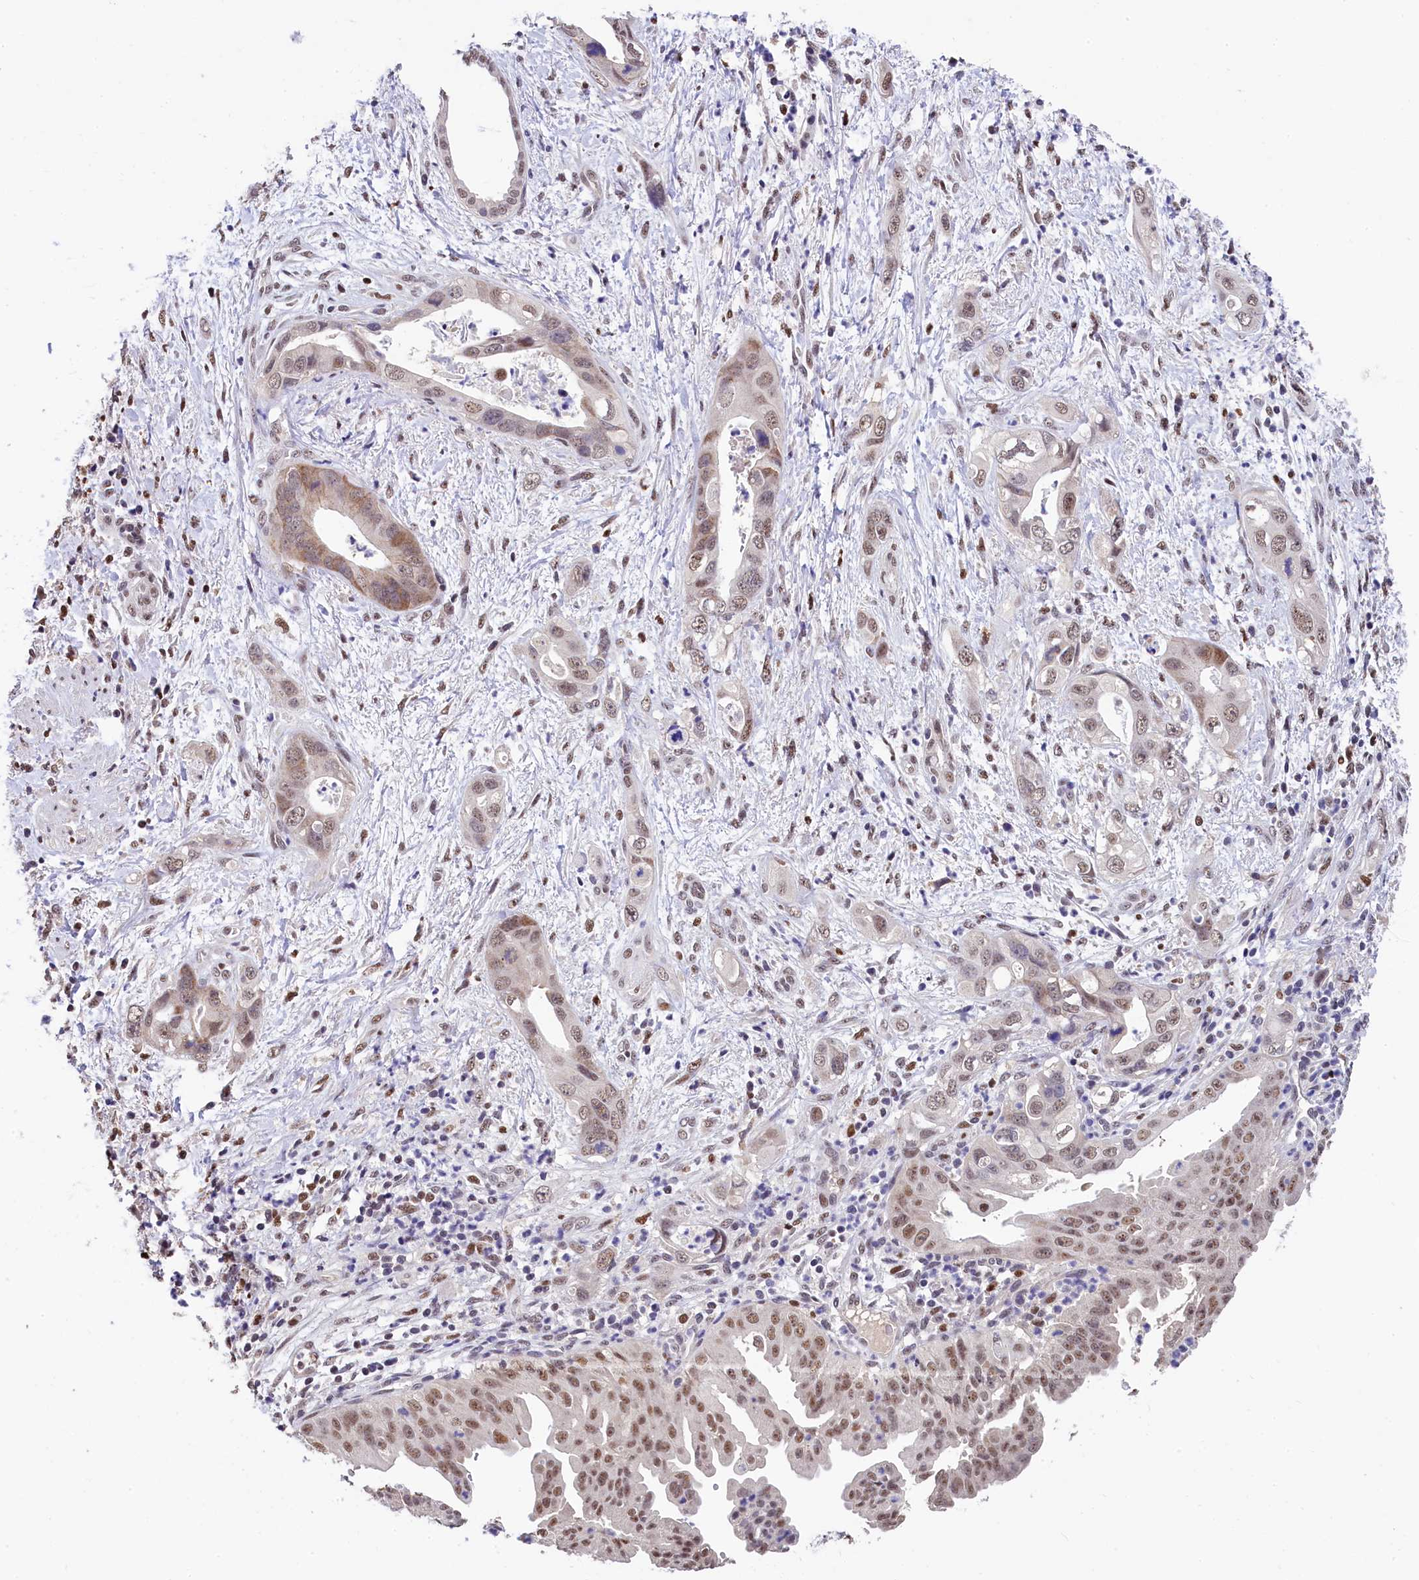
{"staining": {"intensity": "moderate", "quantity": ">75%", "location": "nuclear"}, "tissue": "pancreatic cancer", "cell_type": "Tumor cells", "image_type": "cancer", "snomed": [{"axis": "morphology", "description": "Adenocarcinoma, NOS"}, {"axis": "topography", "description": "Pancreas"}], "caption": "Tumor cells show medium levels of moderate nuclear positivity in about >75% of cells in adenocarcinoma (pancreatic).", "gene": "HECTD4", "patient": {"sex": "female", "age": 78}}